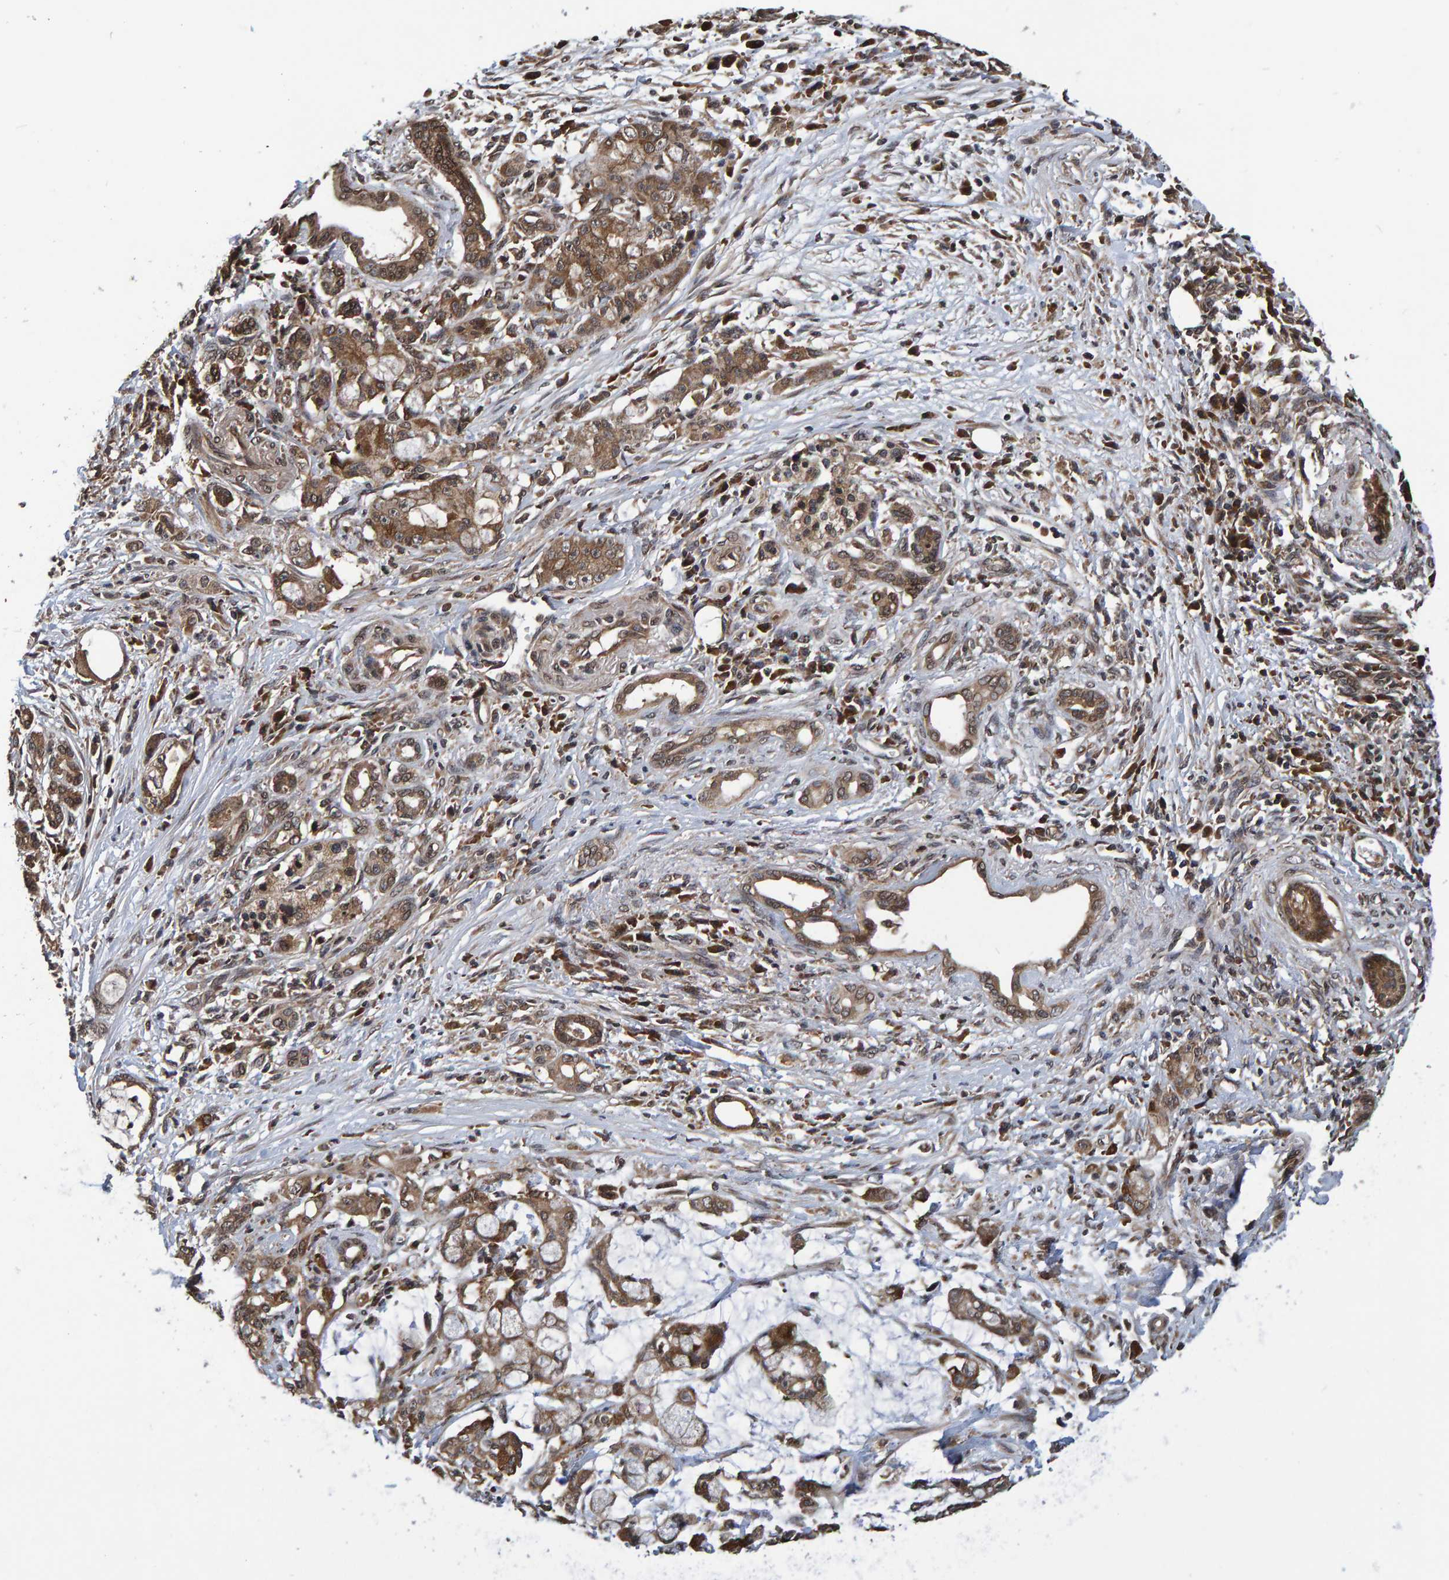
{"staining": {"intensity": "moderate", "quantity": ">75%", "location": "cytoplasmic/membranous"}, "tissue": "pancreatic cancer", "cell_type": "Tumor cells", "image_type": "cancer", "snomed": [{"axis": "morphology", "description": "Adenocarcinoma, NOS"}, {"axis": "topography", "description": "Pancreas"}], "caption": "Pancreatic cancer (adenocarcinoma) was stained to show a protein in brown. There is medium levels of moderate cytoplasmic/membranous expression in about >75% of tumor cells. The protein of interest is stained brown, and the nuclei are stained in blue (DAB (3,3'-diaminobenzidine) IHC with brightfield microscopy, high magnification).", "gene": "GAB2", "patient": {"sex": "female", "age": 73}}